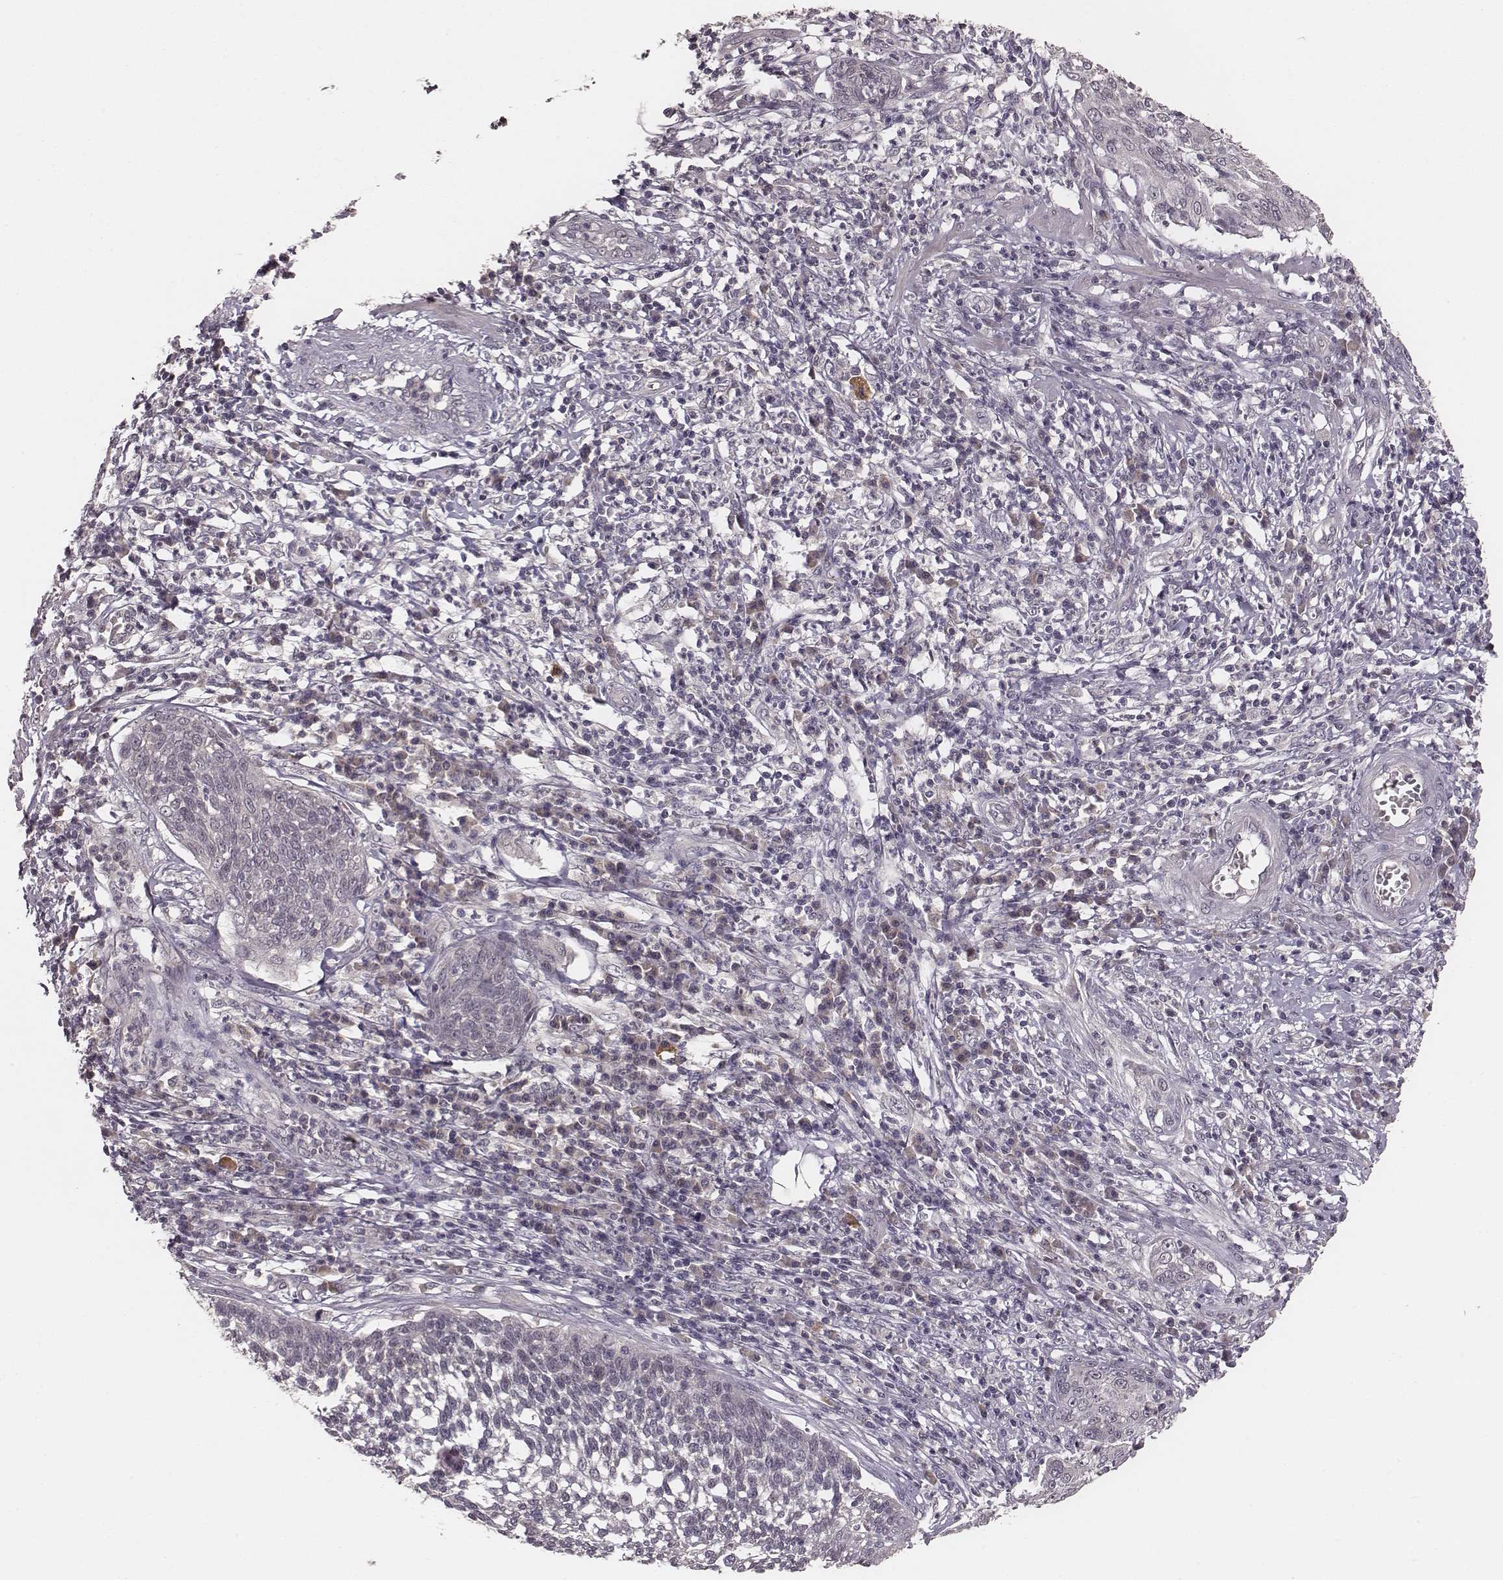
{"staining": {"intensity": "negative", "quantity": "none", "location": "none"}, "tissue": "cervical cancer", "cell_type": "Tumor cells", "image_type": "cancer", "snomed": [{"axis": "morphology", "description": "Squamous cell carcinoma, NOS"}, {"axis": "topography", "description": "Cervix"}], "caption": "The histopathology image exhibits no significant positivity in tumor cells of squamous cell carcinoma (cervical).", "gene": "LY6K", "patient": {"sex": "female", "age": 34}}